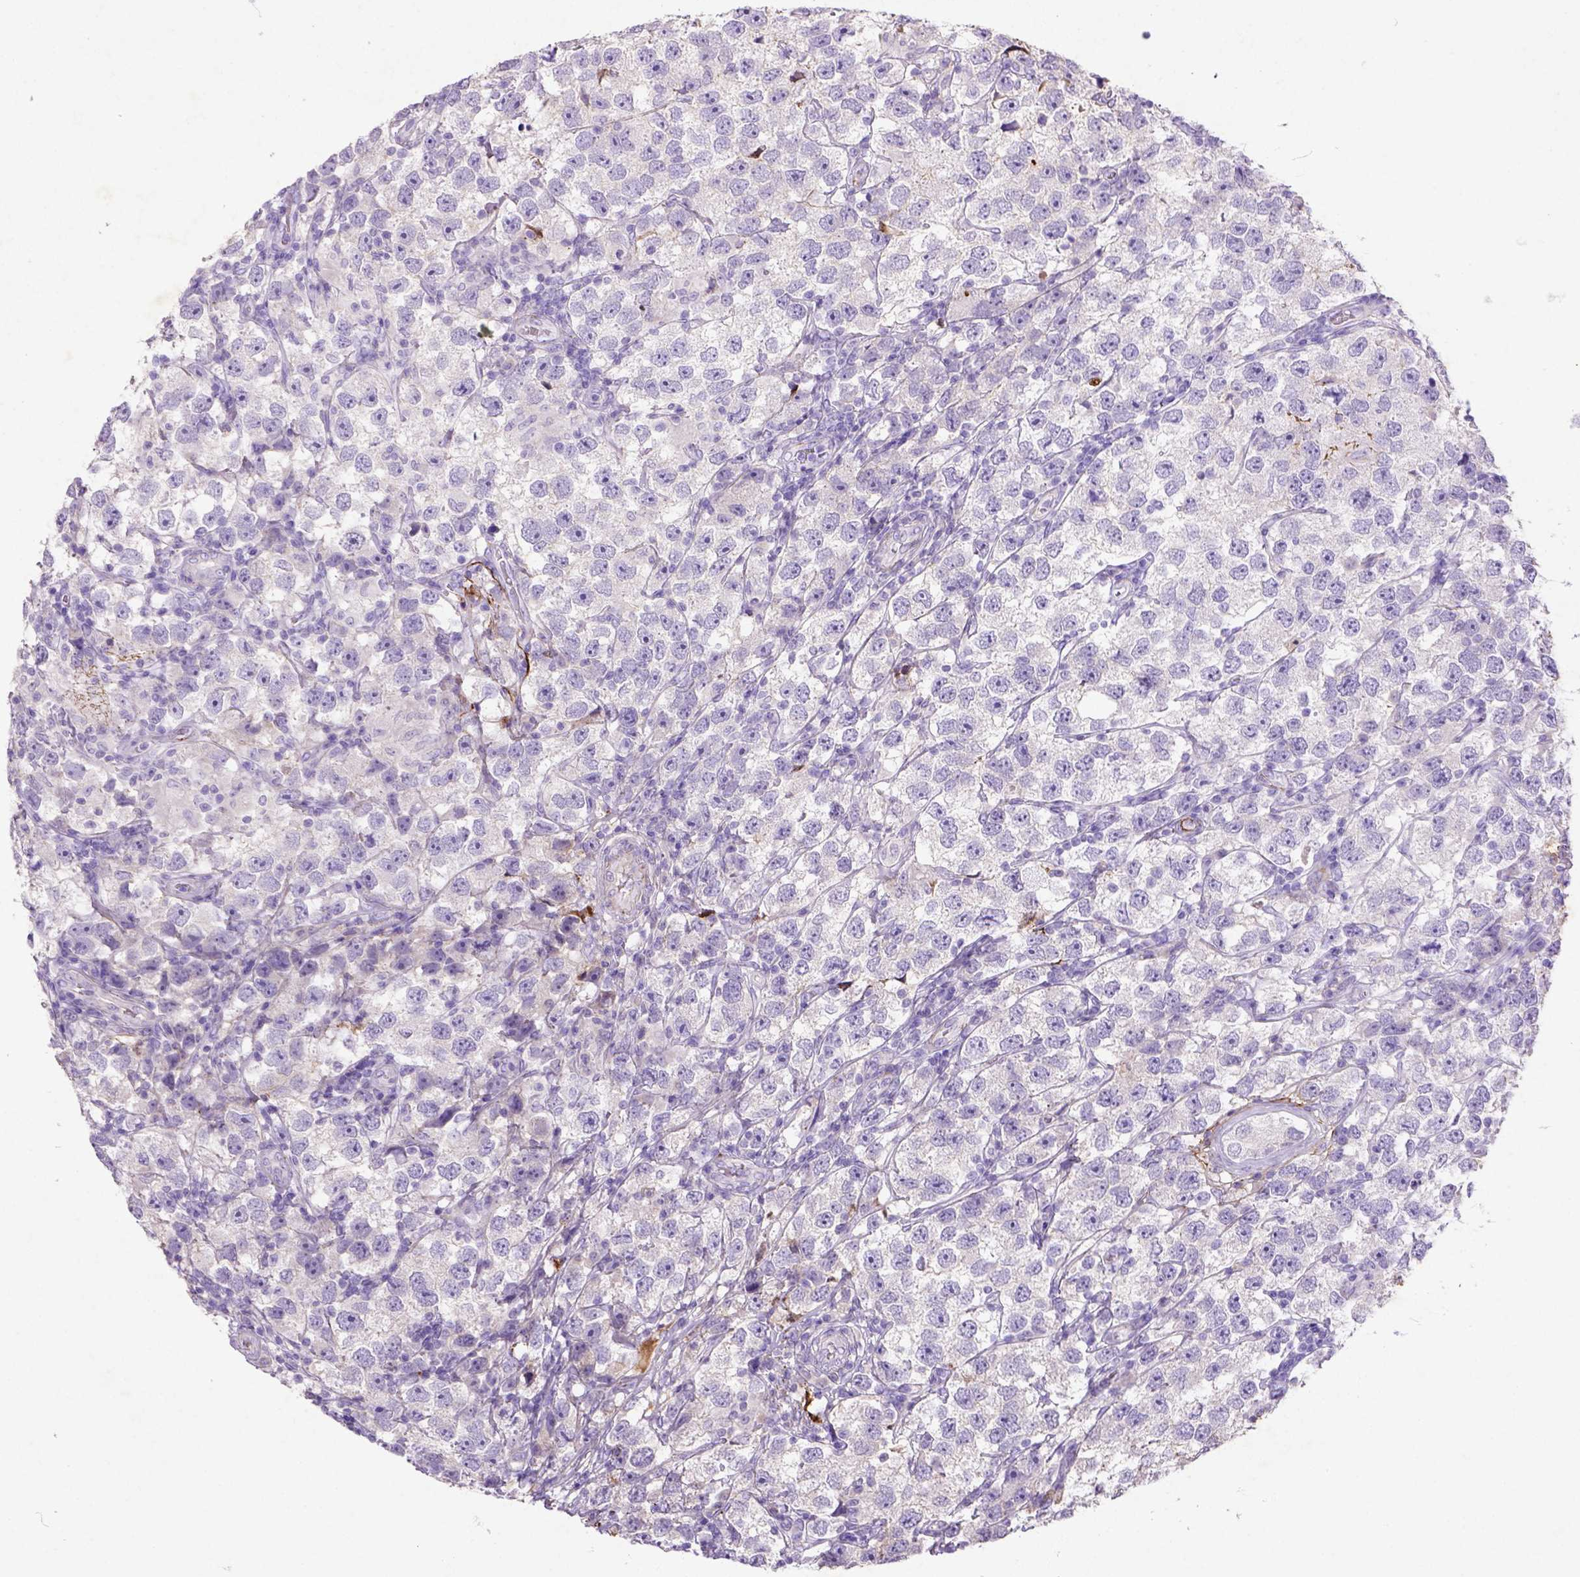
{"staining": {"intensity": "negative", "quantity": "none", "location": "none"}, "tissue": "testis cancer", "cell_type": "Tumor cells", "image_type": "cancer", "snomed": [{"axis": "morphology", "description": "Seminoma, NOS"}, {"axis": "topography", "description": "Testis"}], "caption": "High power microscopy histopathology image of an IHC micrograph of testis seminoma, revealing no significant positivity in tumor cells.", "gene": "NUDT2", "patient": {"sex": "male", "age": 26}}